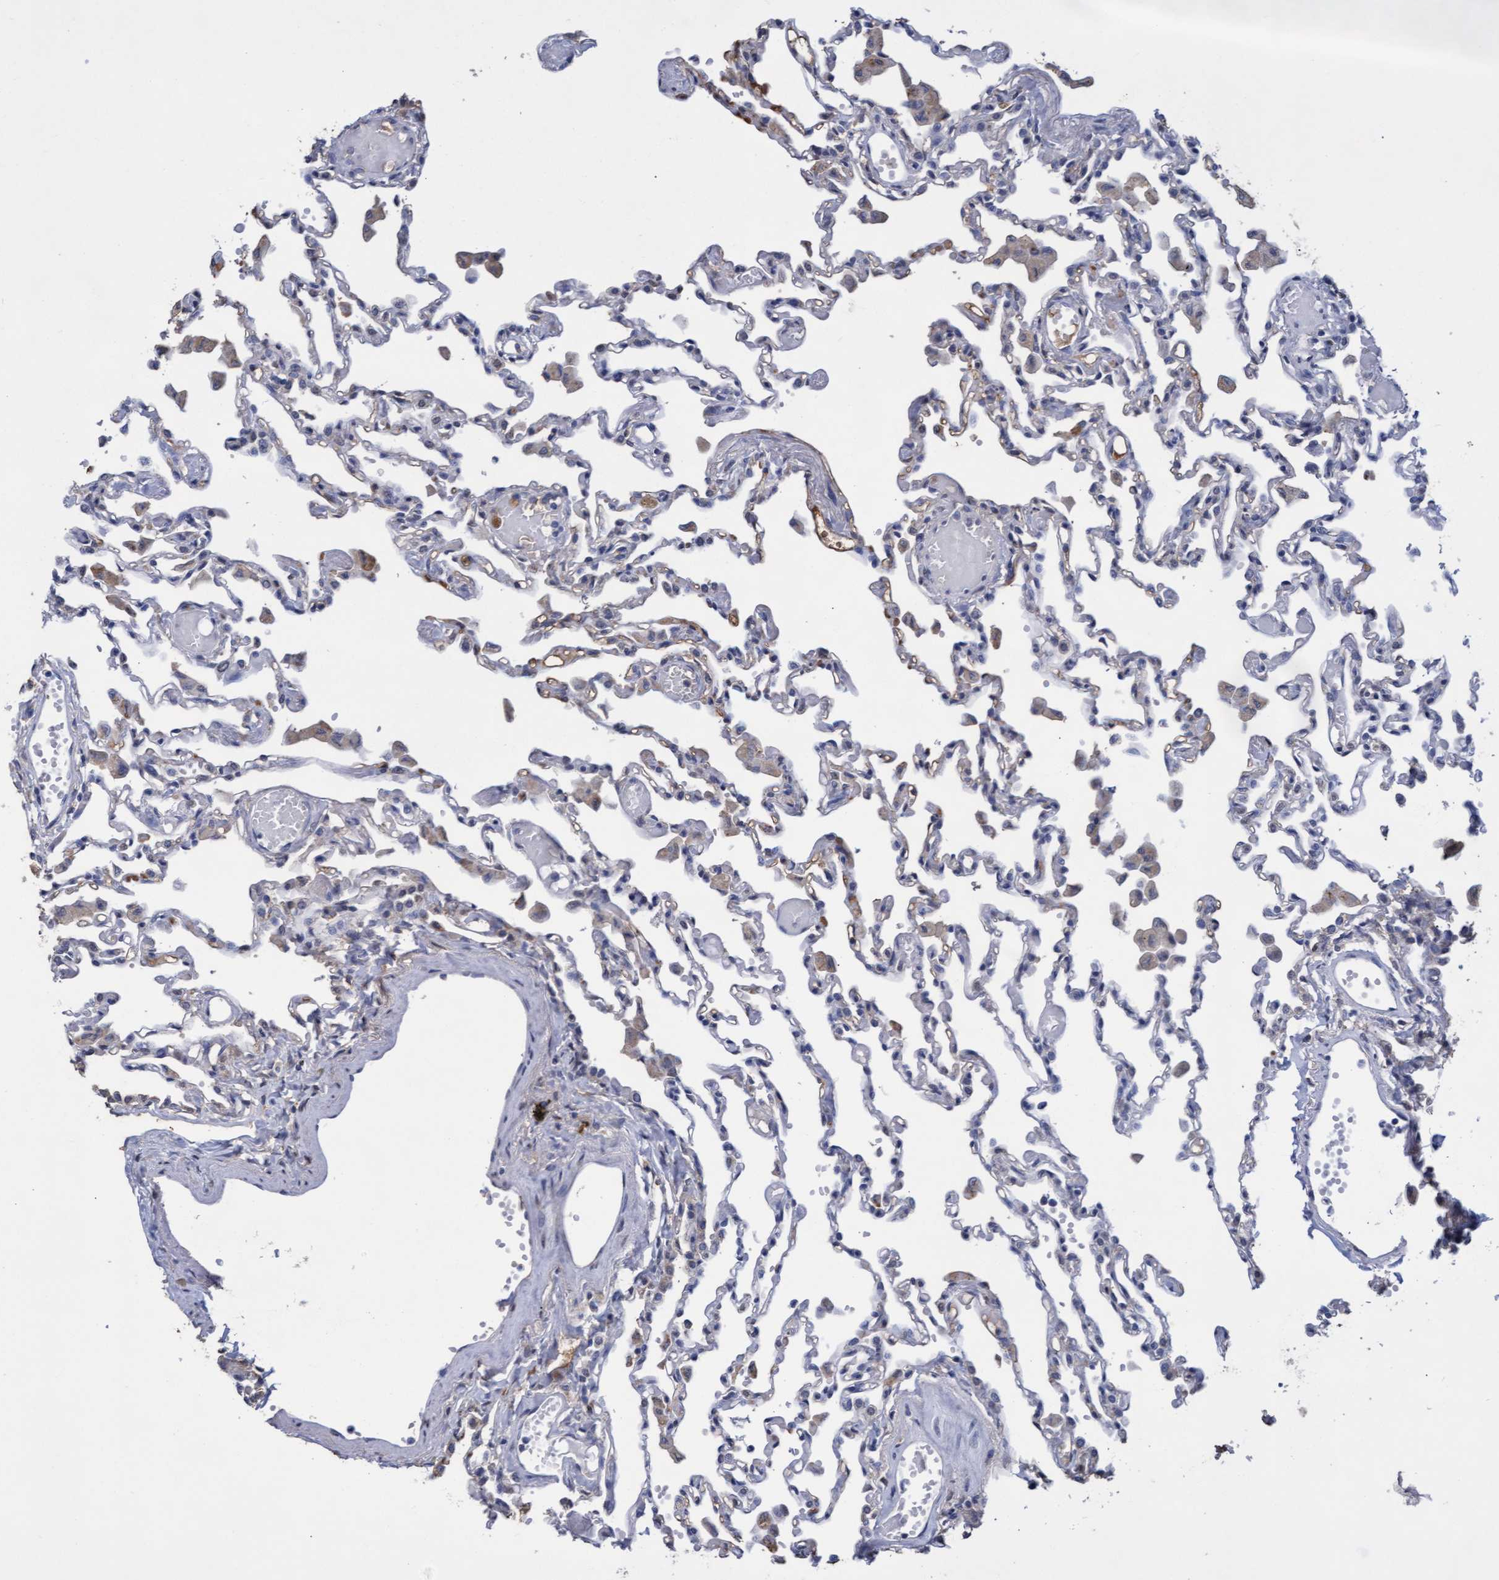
{"staining": {"intensity": "weak", "quantity": "<25%", "location": "cytoplasmic/membranous"}, "tissue": "lung", "cell_type": "Alveolar cells", "image_type": "normal", "snomed": [{"axis": "morphology", "description": "Normal tissue, NOS"}, {"axis": "topography", "description": "Bronchus"}, {"axis": "topography", "description": "Lung"}], "caption": "The immunohistochemistry histopathology image has no significant positivity in alveolar cells of lung. (DAB (3,3'-diaminobenzidine) immunohistochemistry visualized using brightfield microscopy, high magnification).", "gene": "GPR39", "patient": {"sex": "female", "age": 49}}